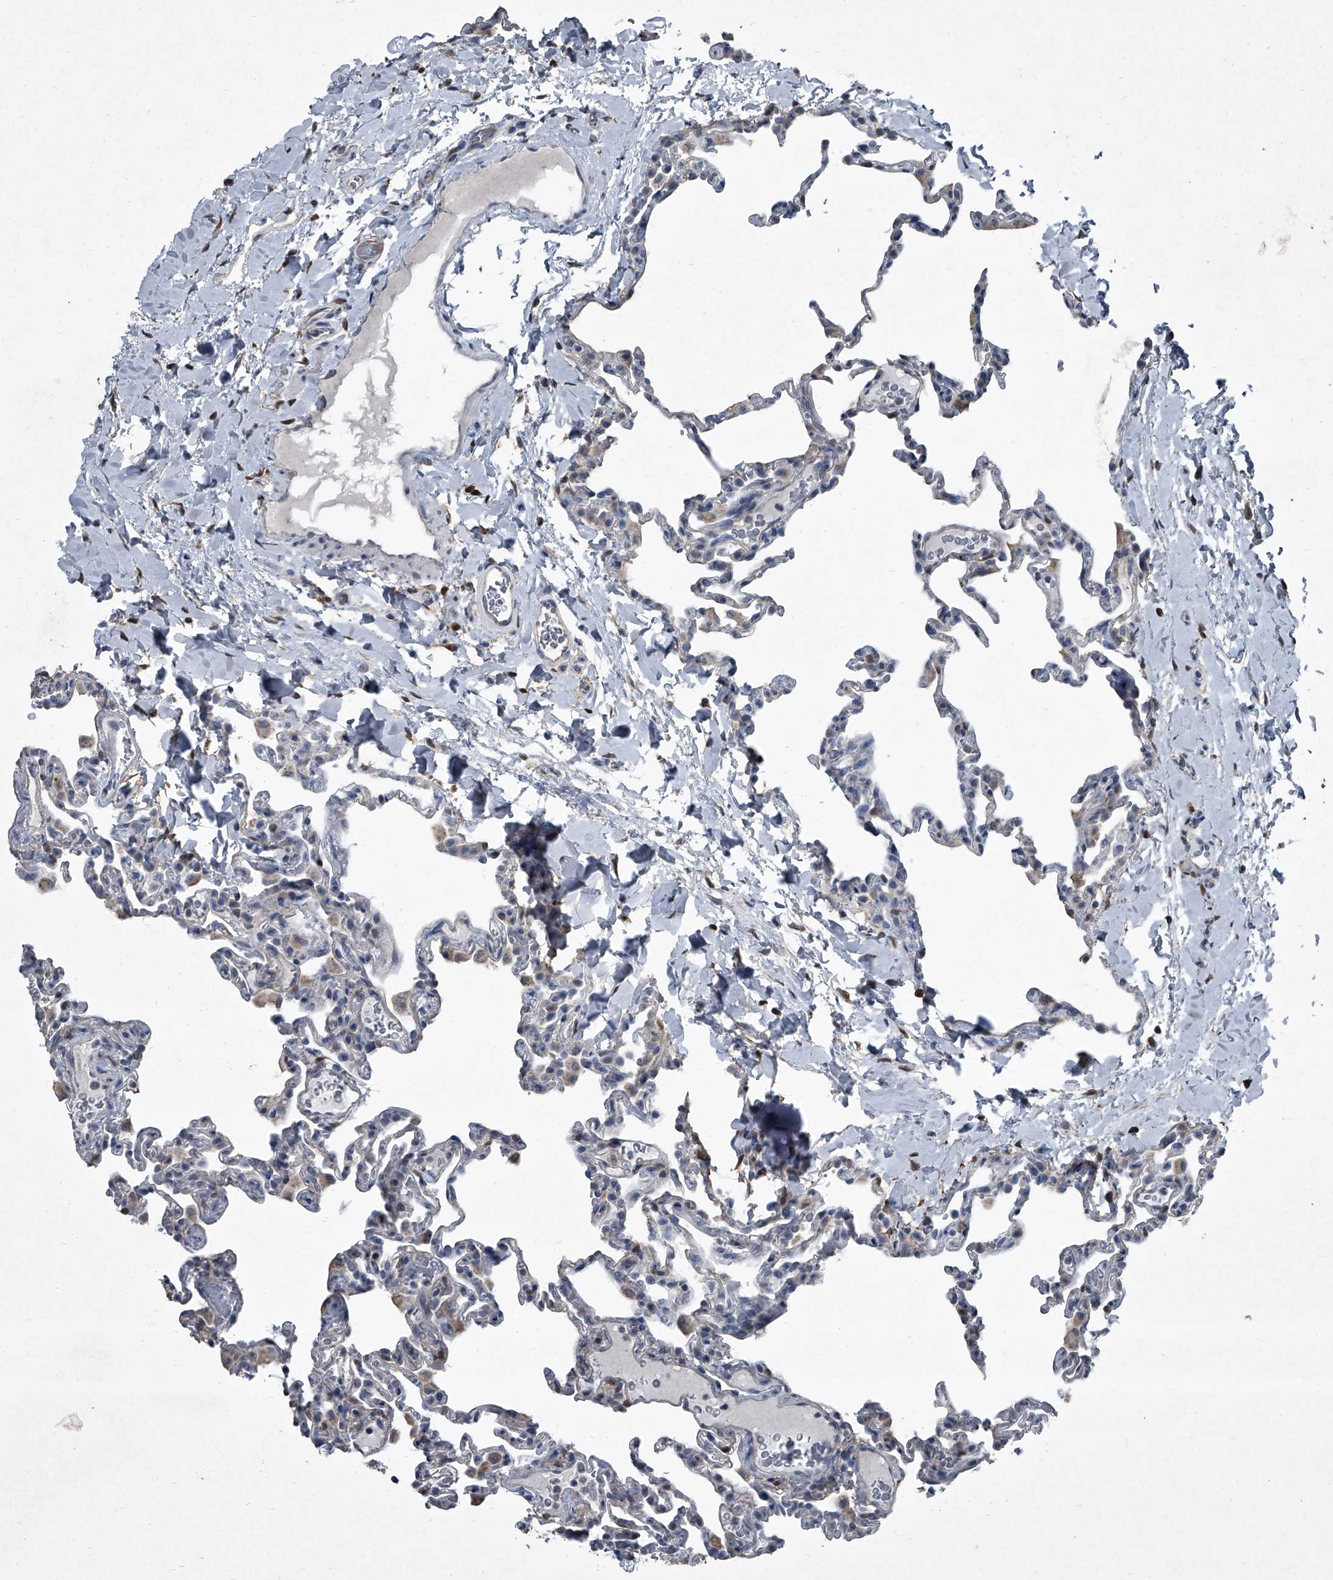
{"staining": {"intensity": "negative", "quantity": "none", "location": "none"}, "tissue": "lung", "cell_type": "Alveolar cells", "image_type": "normal", "snomed": [{"axis": "morphology", "description": "Normal tissue, NOS"}, {"axis": "topography", "description": "Lung"}], "caption": "Photomicrograph shows no protein positivity in alveolar cells of unremarkable lung.", "gene": "HEPHL1", "patient": {"sex": "male", "age": 20}}